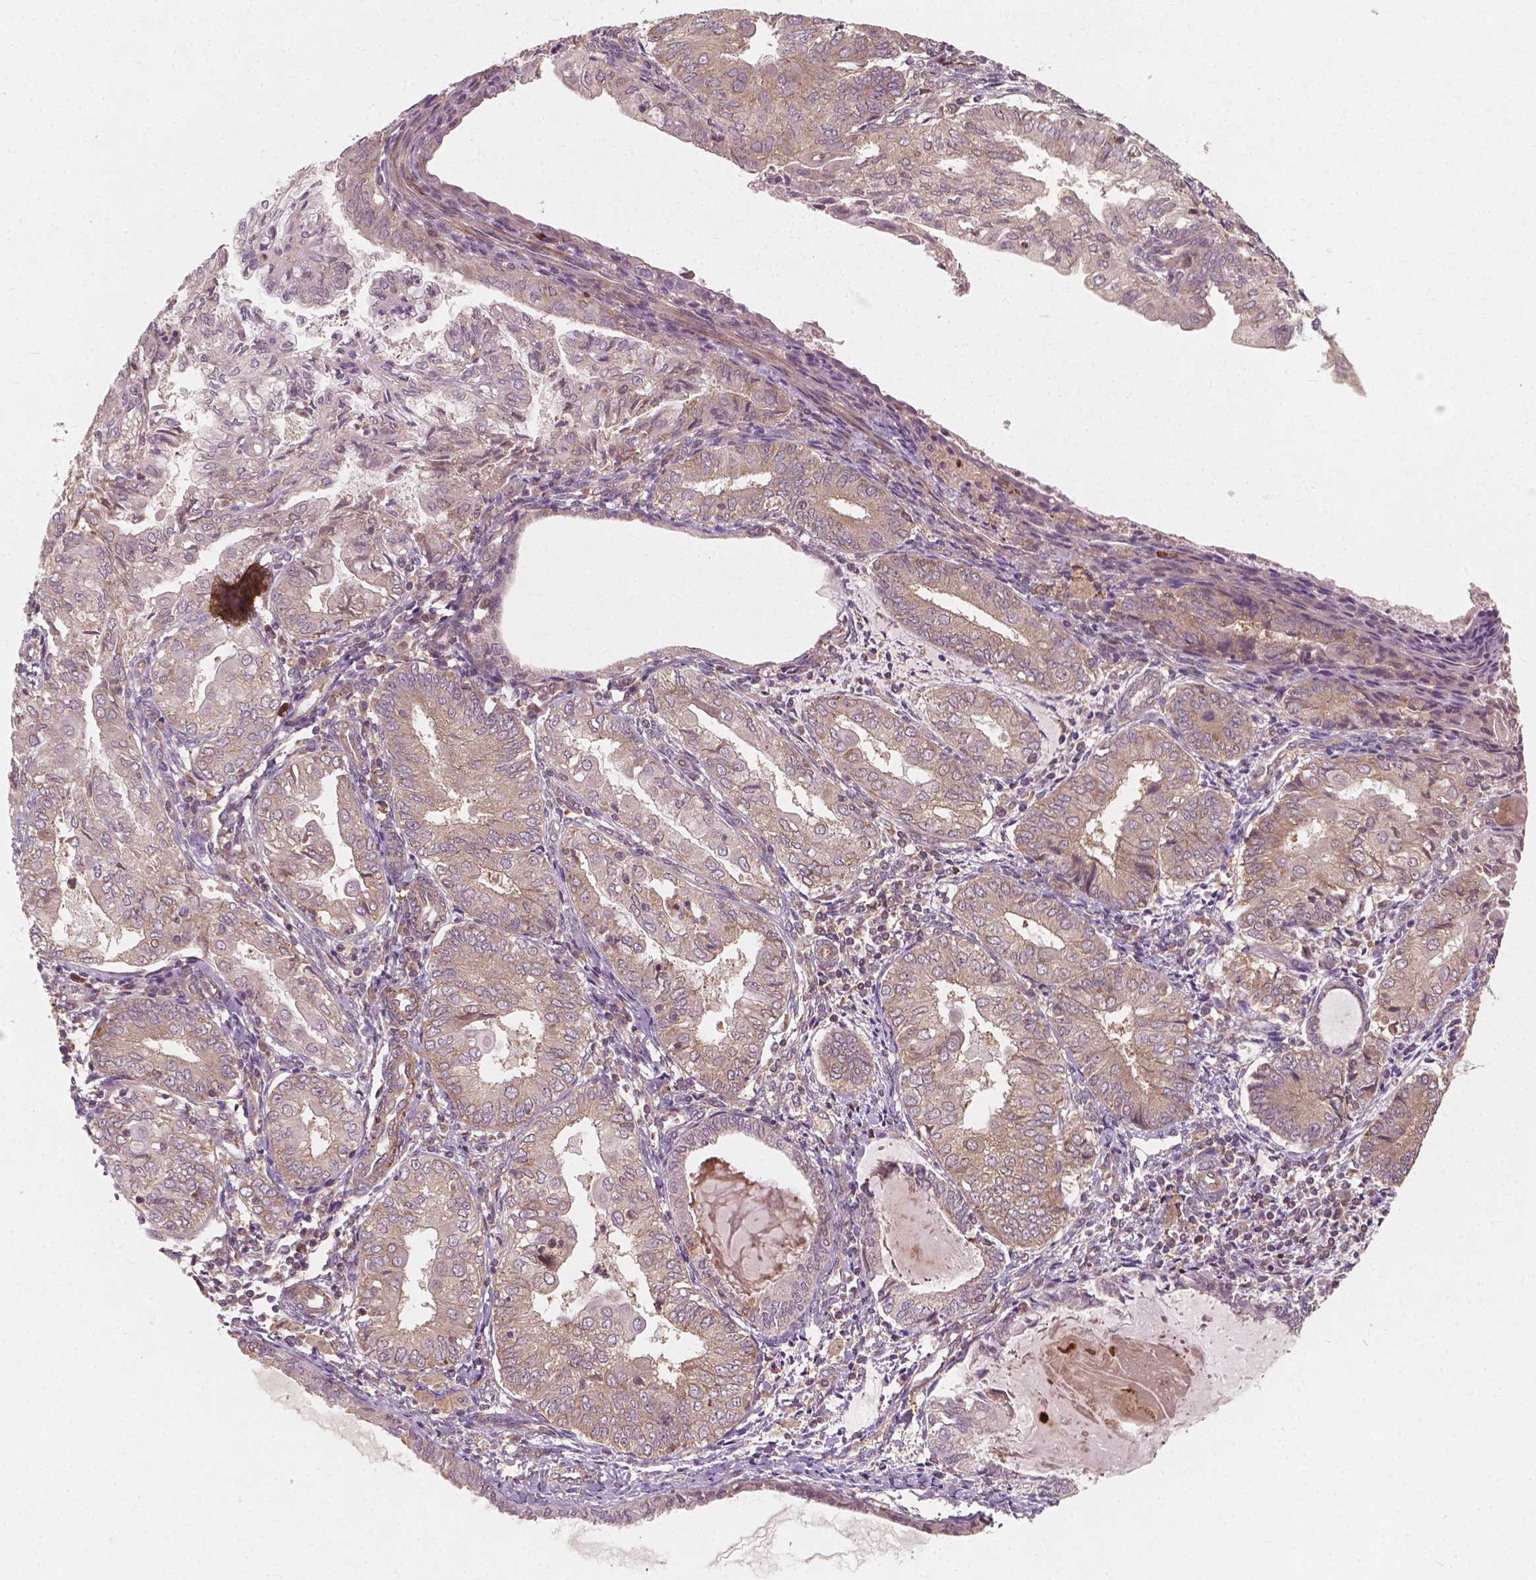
{"staining": {"intensity": "weak", "quantity": "25%-75%", "location": "cytoplasmic/membranous"}, "tissue": "endometrial cancer", "cell_type": "Tumor cells", "image_type": "cancer", "snomed": [{"axis": "morphology", "description": "Adenocarcinoma, NOS"}, {"axis": "topography", "description": "Endometrium"}], "caption": "Brown immunohistochemical staining in human endometrial adenocarcinoma reveals weak cytoplasmic/membranous positivity in approximately 25%-75% of tumor cells.", "gene": "CYFIP2", "patient": {"sex": "female", "age": 68}}